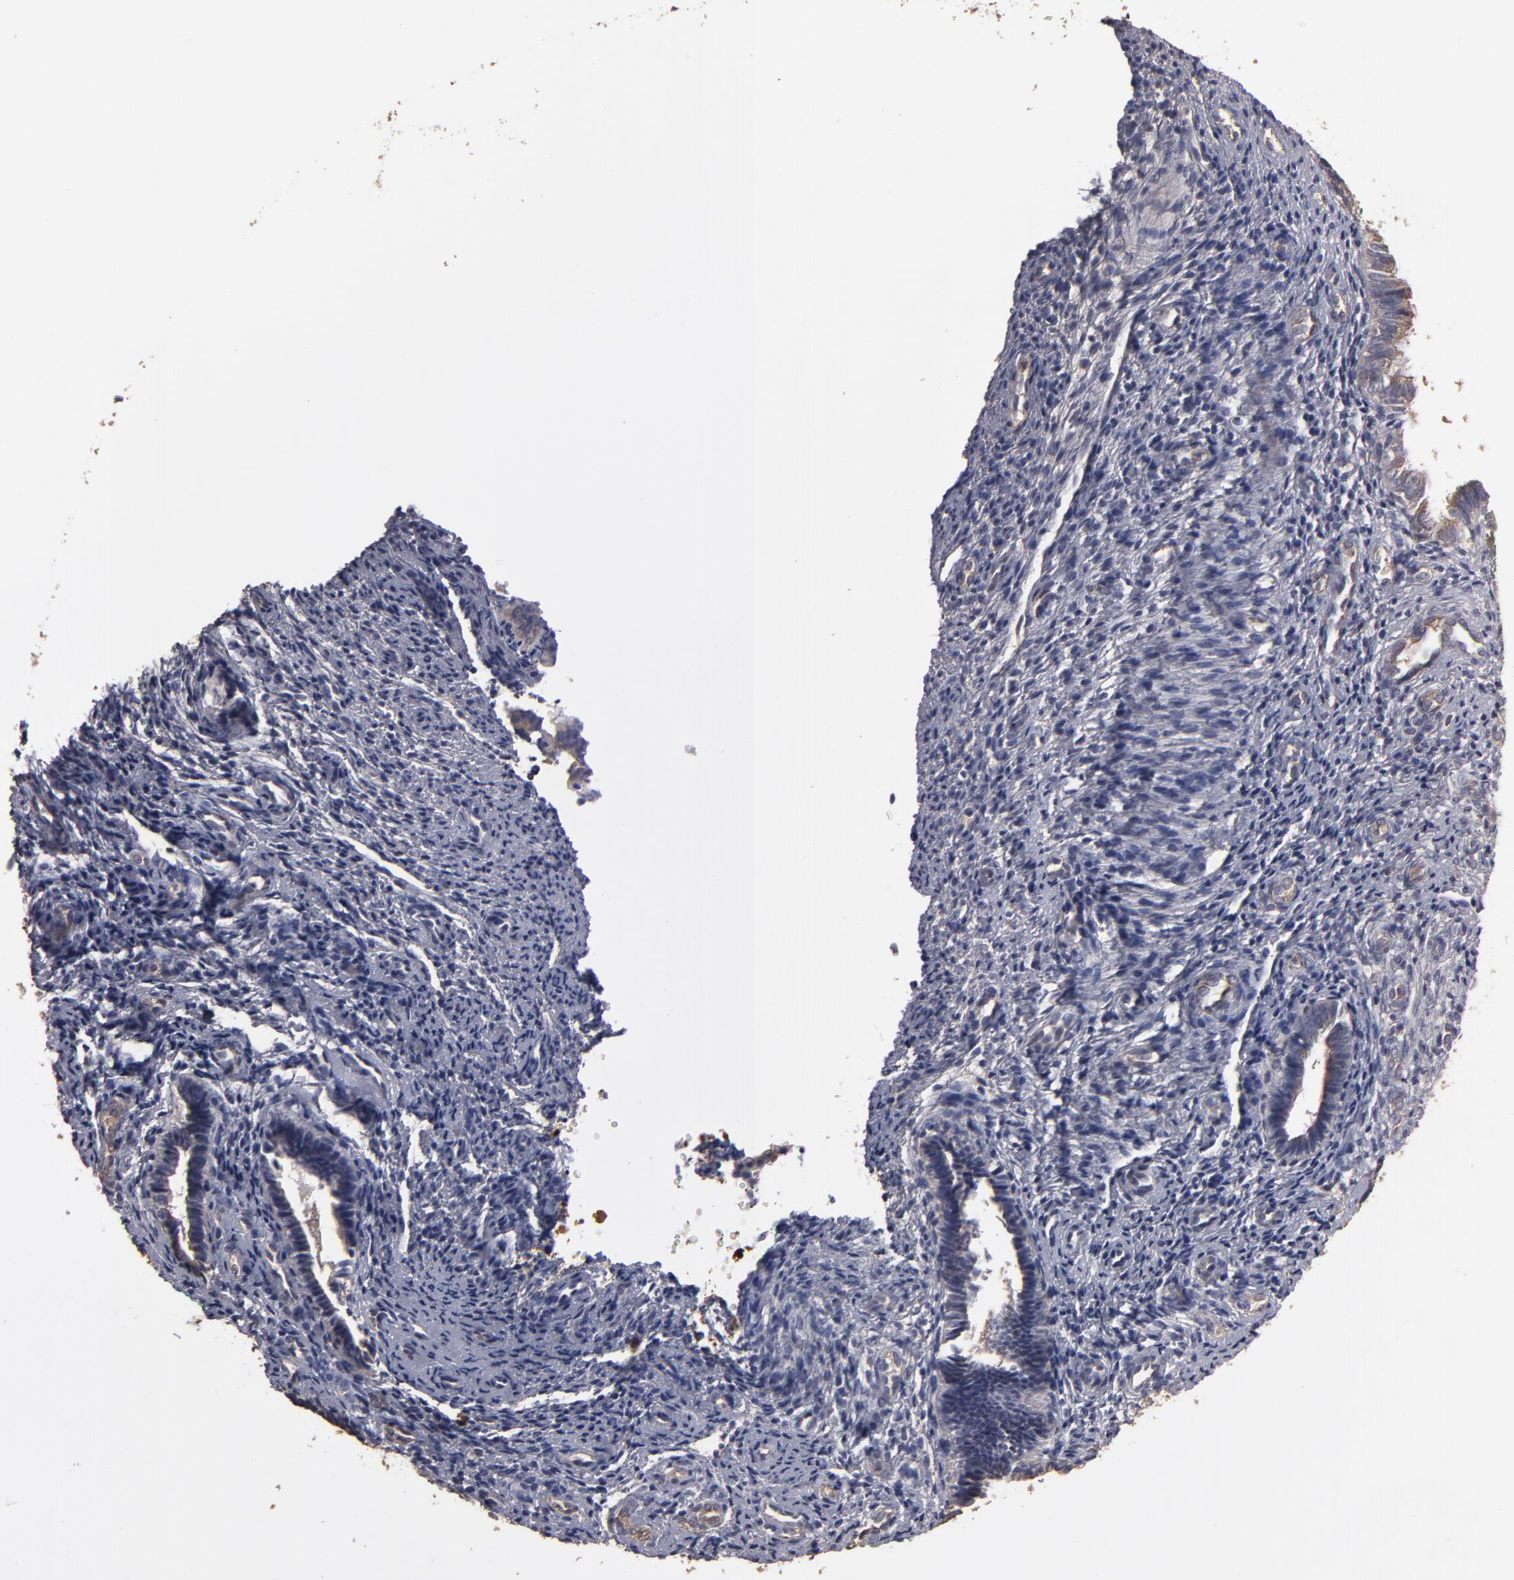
{"staining": {"intensity": "negative", "quantity": "none", "location": "none"}, "tissue": "endometrium", "cell_type": "Cells in endometrial stroma", "image_type": "normal", "snomed": [{"axis": "morphology", "description": "Normal tissue, NOS"}, {"axis": "topography", "description": "Endometrium"}], "caption": "This is an immunohistochemistry micrograph of normal endometrium. There is no staining in cells in endometrial stroma.", "gene": "RO60", "patient": {"sex": "female", "age": 27}}